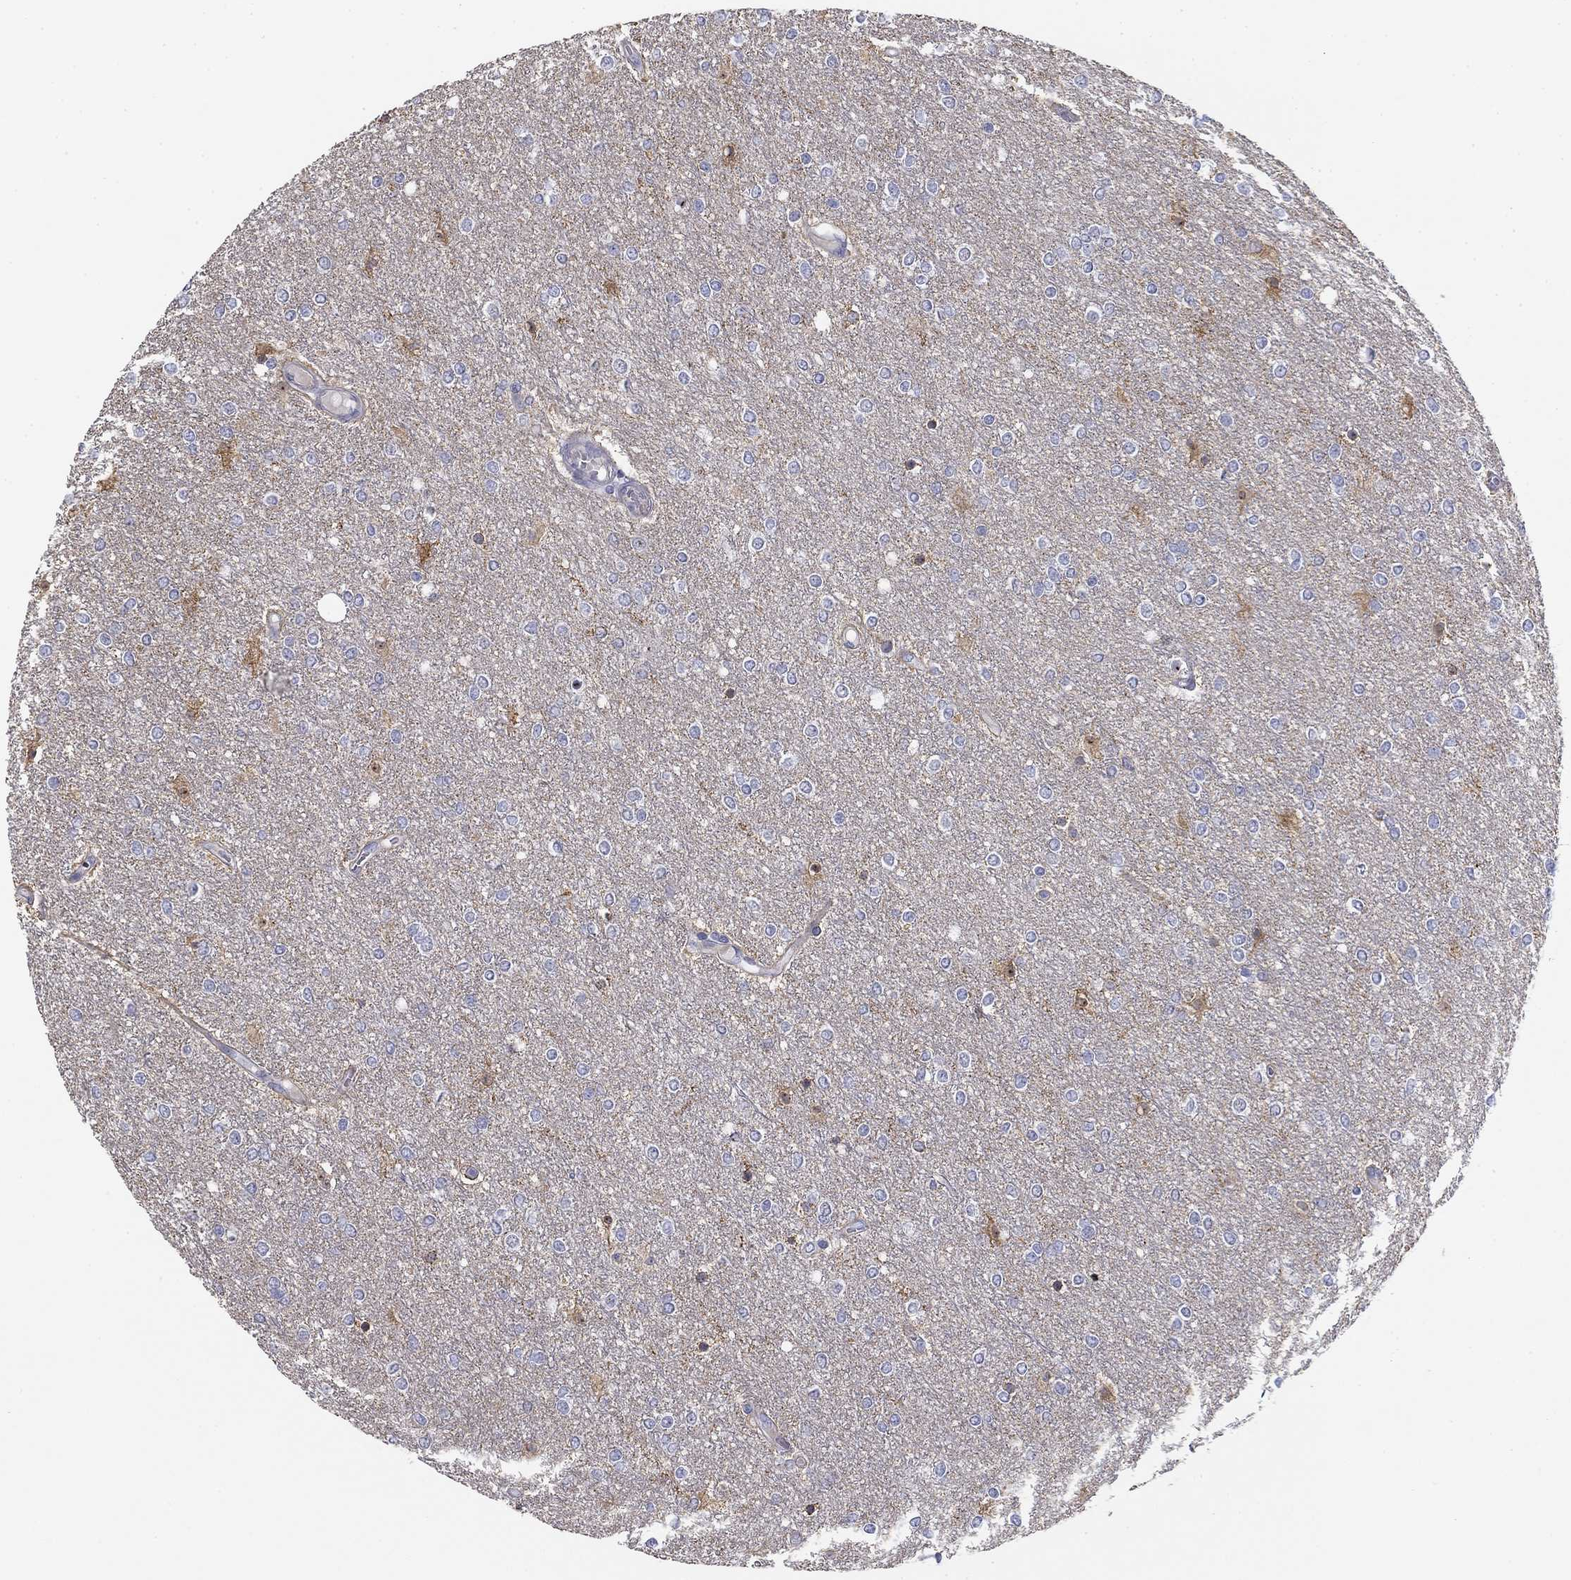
{"staining": {"intensity": "negative", "quantity": "none", "location": "none"}, "tissue": "glioma", "cell_type": "Tumor cells", "image_type": "cancer", "snomed": [{"axis": "morphology", "description": "Glioma, malignant, High grade"}, {"axis": "topography", "description": "Brain"}], "caption": "Tumor cells are negative for brown protein staining in malignant high-grade glioma.", "gene": "SEPTIN3", "patient": {"sex": "female", "age": 61}}